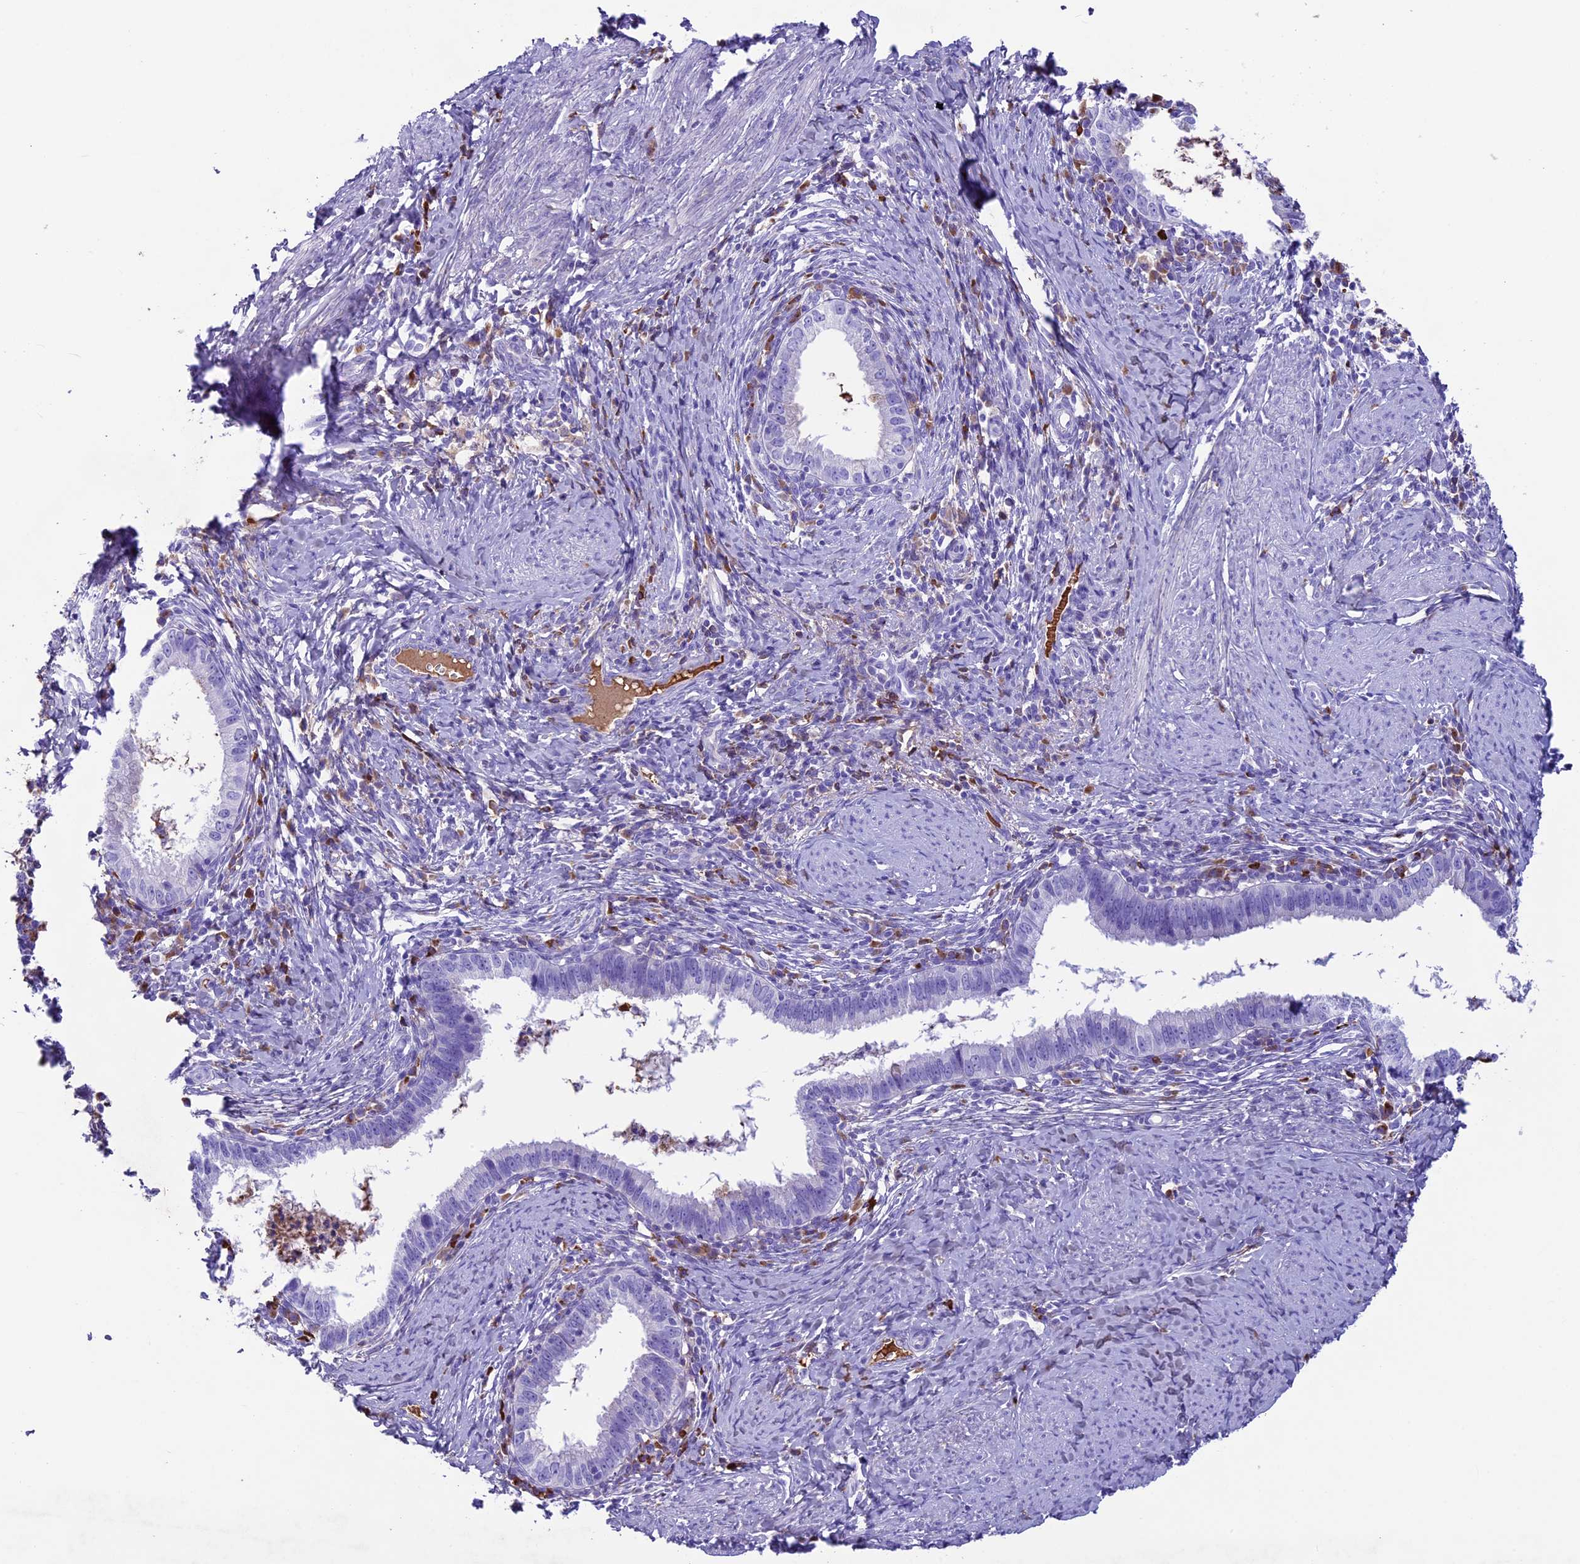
{"staining": {"intensity": "negative", "quantity": "none", "location": "none"}, "tissue": "cervical cancer", "cell_type": "Tumor cells", "image_type": "cancer", "snomed": [{"axis": "morphology", "description": "Adenocarcinoma, NOS"}, {"axis": "topography", "description": "Cervix"}], "caption": "The histopathology image demonstrates no significant staining in tumor cells of cervical cancer (adenocarcinoma).", "gene": "IGSF6", "patient": {"sex": "female", "age": 36}}